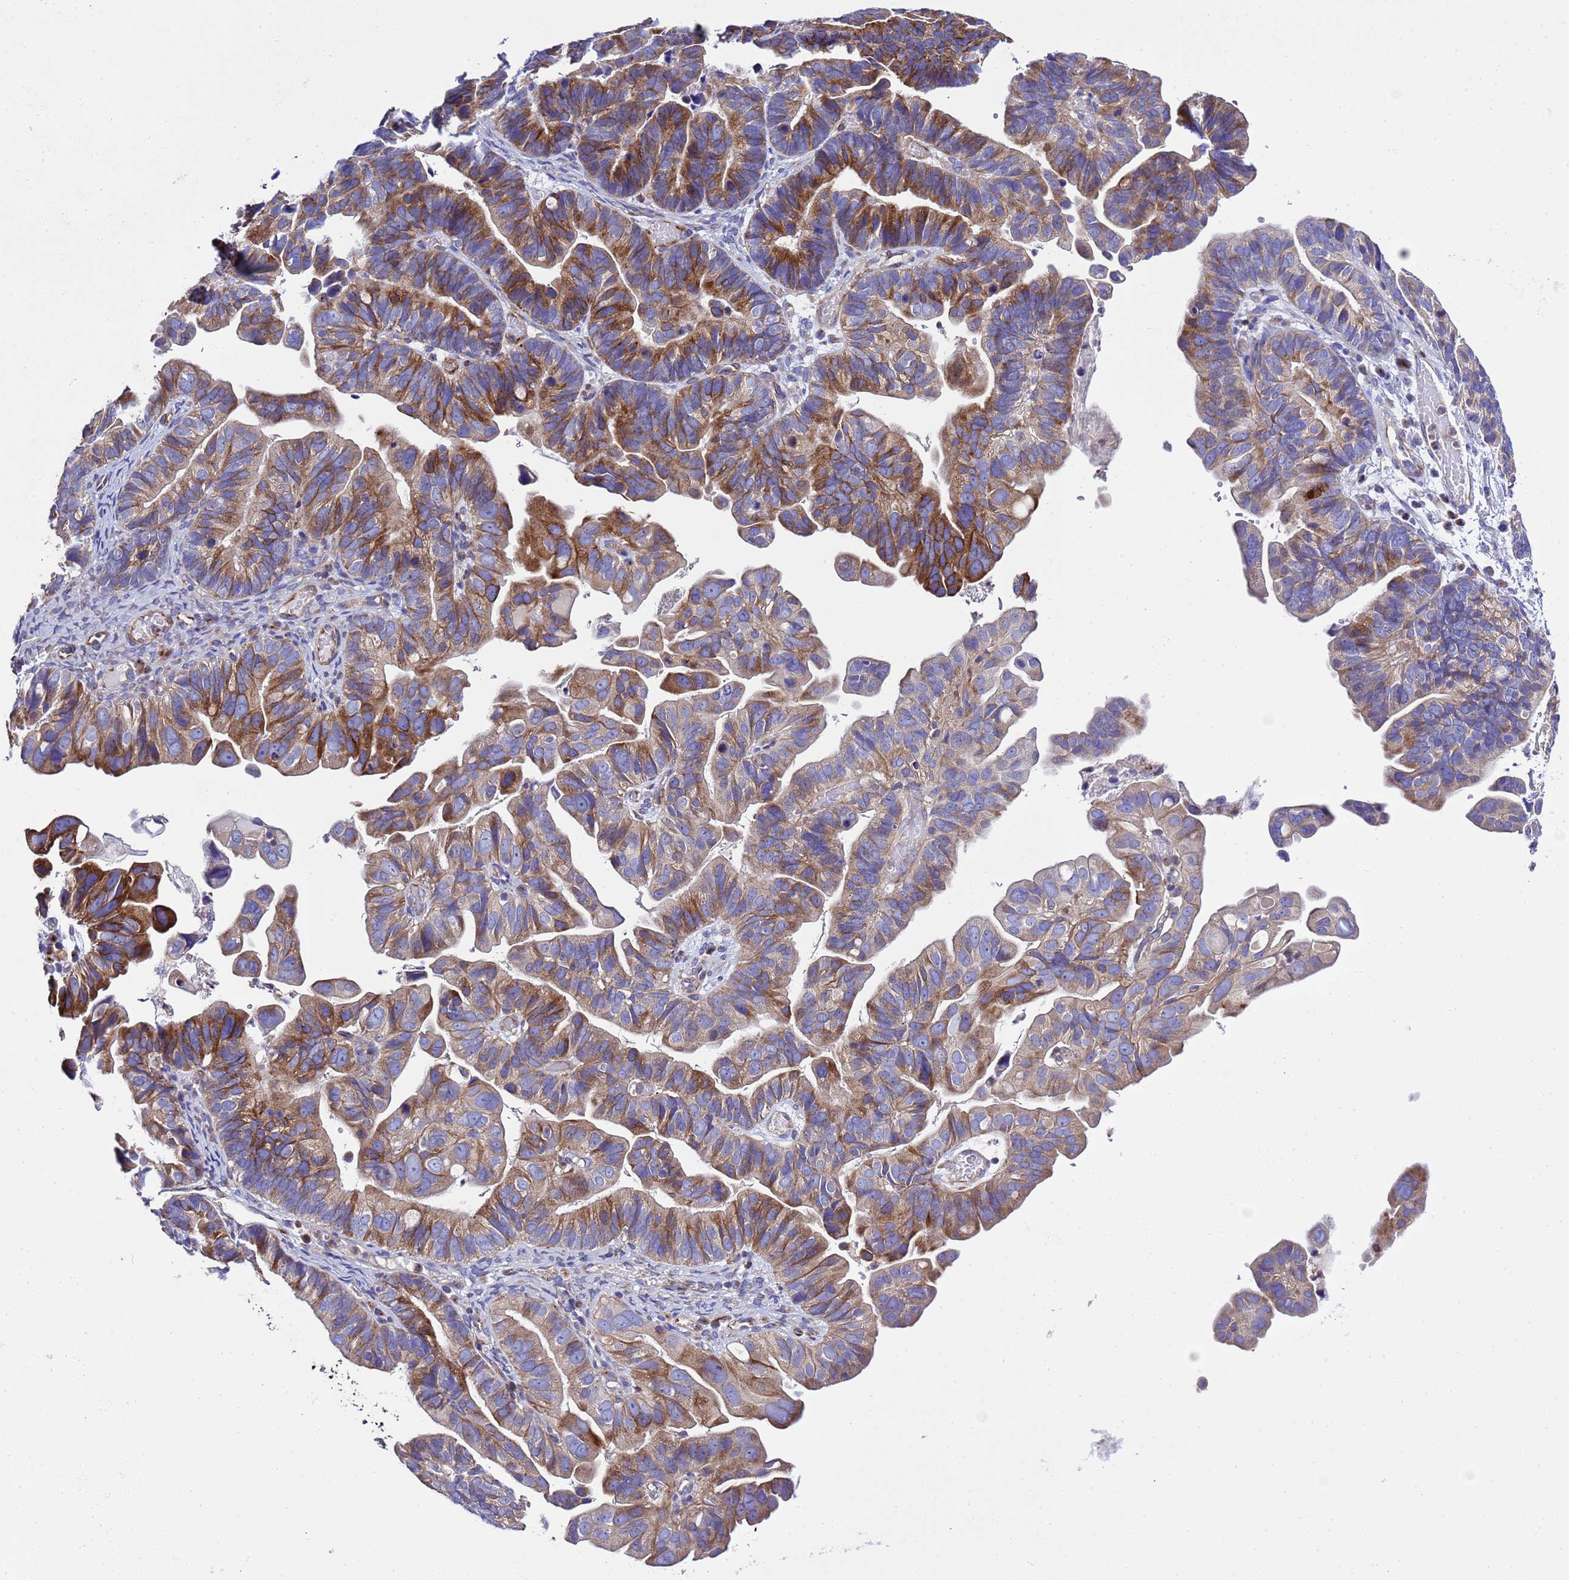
{"staining": {"intensity": "moderate", "quantity": ">75%", "location": "cytoplasmic/membranous"}, "tissue": "ovarian cancer", "cell_type": "Tumor cells", "image_type": "cancer", "snomed": [{"axis": "morphology", "description": "Cystadenocarcinoma, serous, NOS"}, {"axis": "topography", "description": "Ovary"}], "caption": "Ovarian cancer (serous cystadenocarcinoma) stained for a protein demonstrates moderate cytoplasmic/membranous positivity in tumor cells. The staining is performed using DAB brown chromogen to label protein expression. The nuclei are counter-stained blue using hematoxylin.", "gene": "KICS2", "patient": {"sex": "female", "age": 56}}